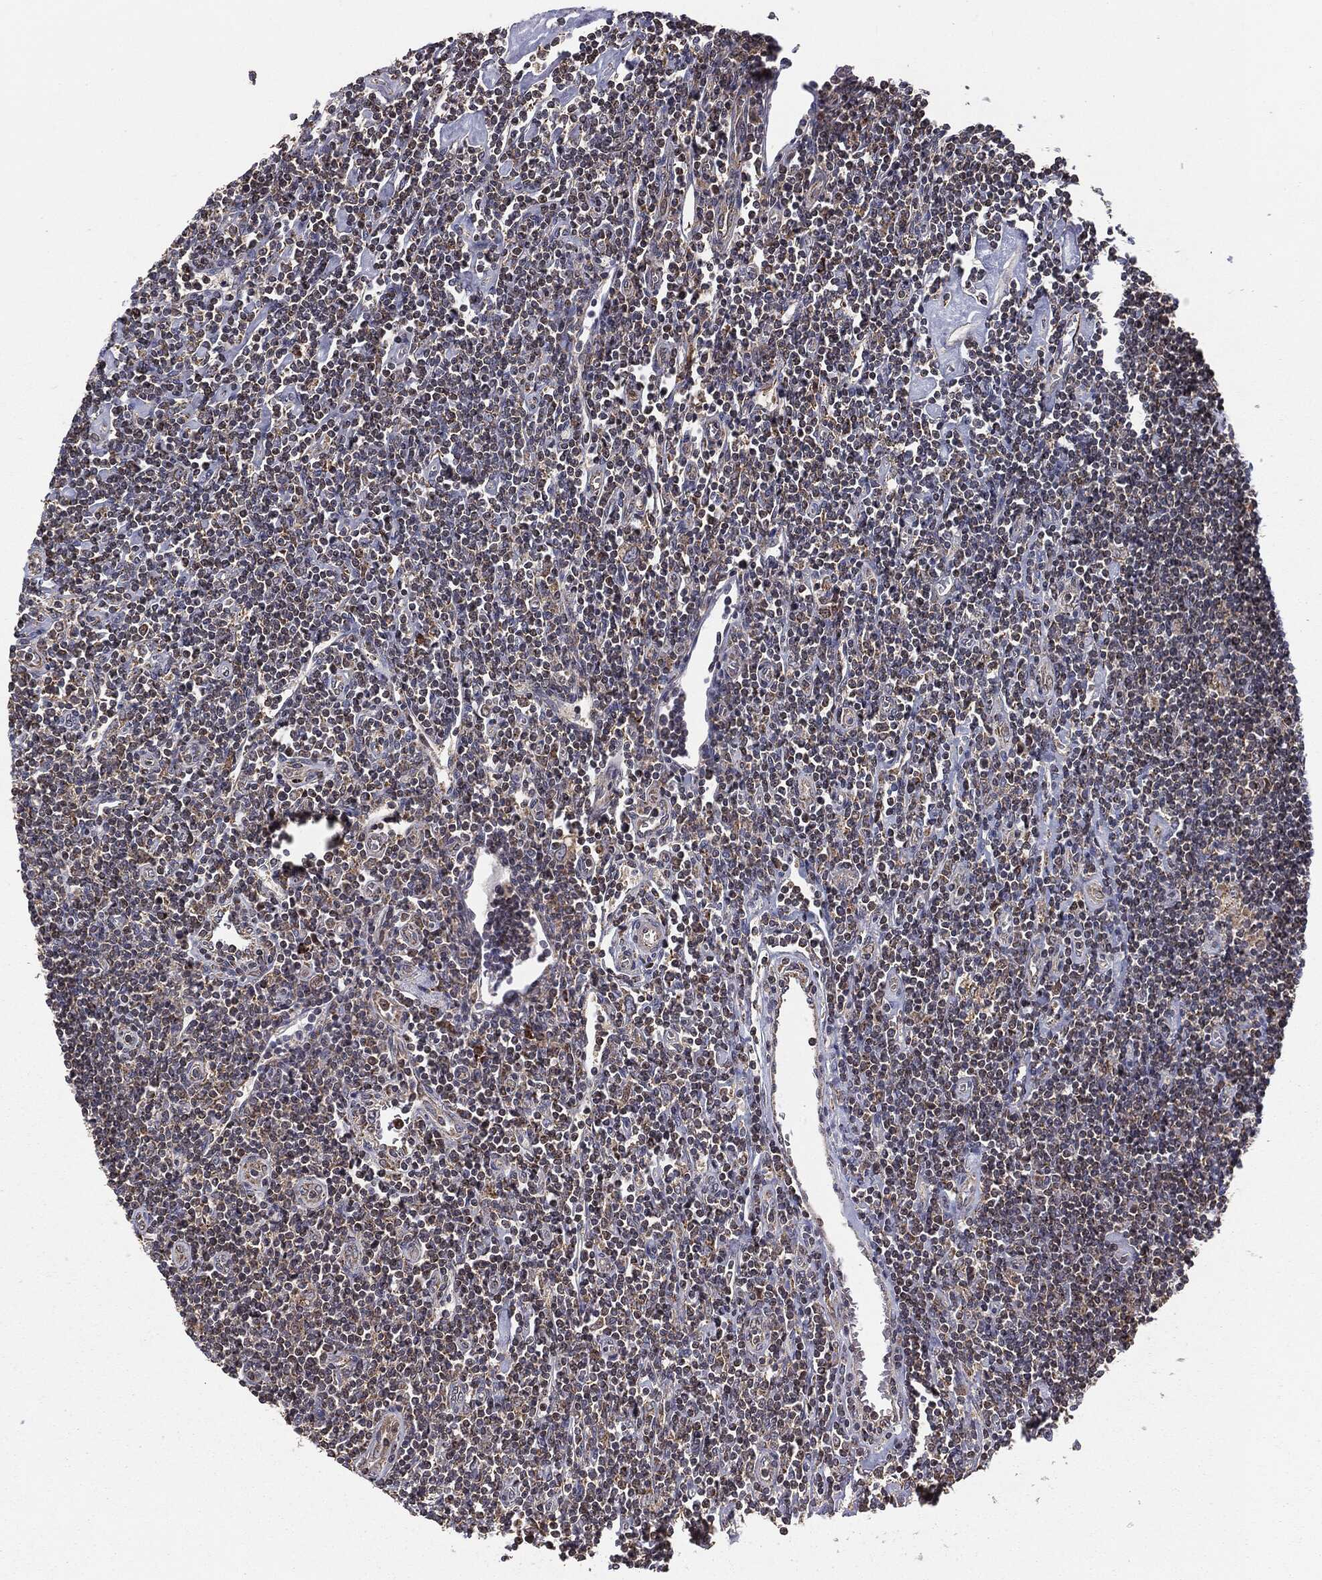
{"staining": {"intensity": "negative", "quantity": "none", "location": "none"}, "tissue": "lymphoma", "cell_type": "Tumor cells", "image_type": "cancer", "snomed": [{"axis": "morphology", "description": "Hodgkin's disease, NOS"}, {"axis": "topography", "description": "Lymph node"}], "caption": "Immunohistochemical staining of human Hodgkin's disease demonstrates no significant expression in tumor cells. Nuclei are stained in blue.", "gene": "MTOR", "patient": {"sex": "male", "age": 40}}